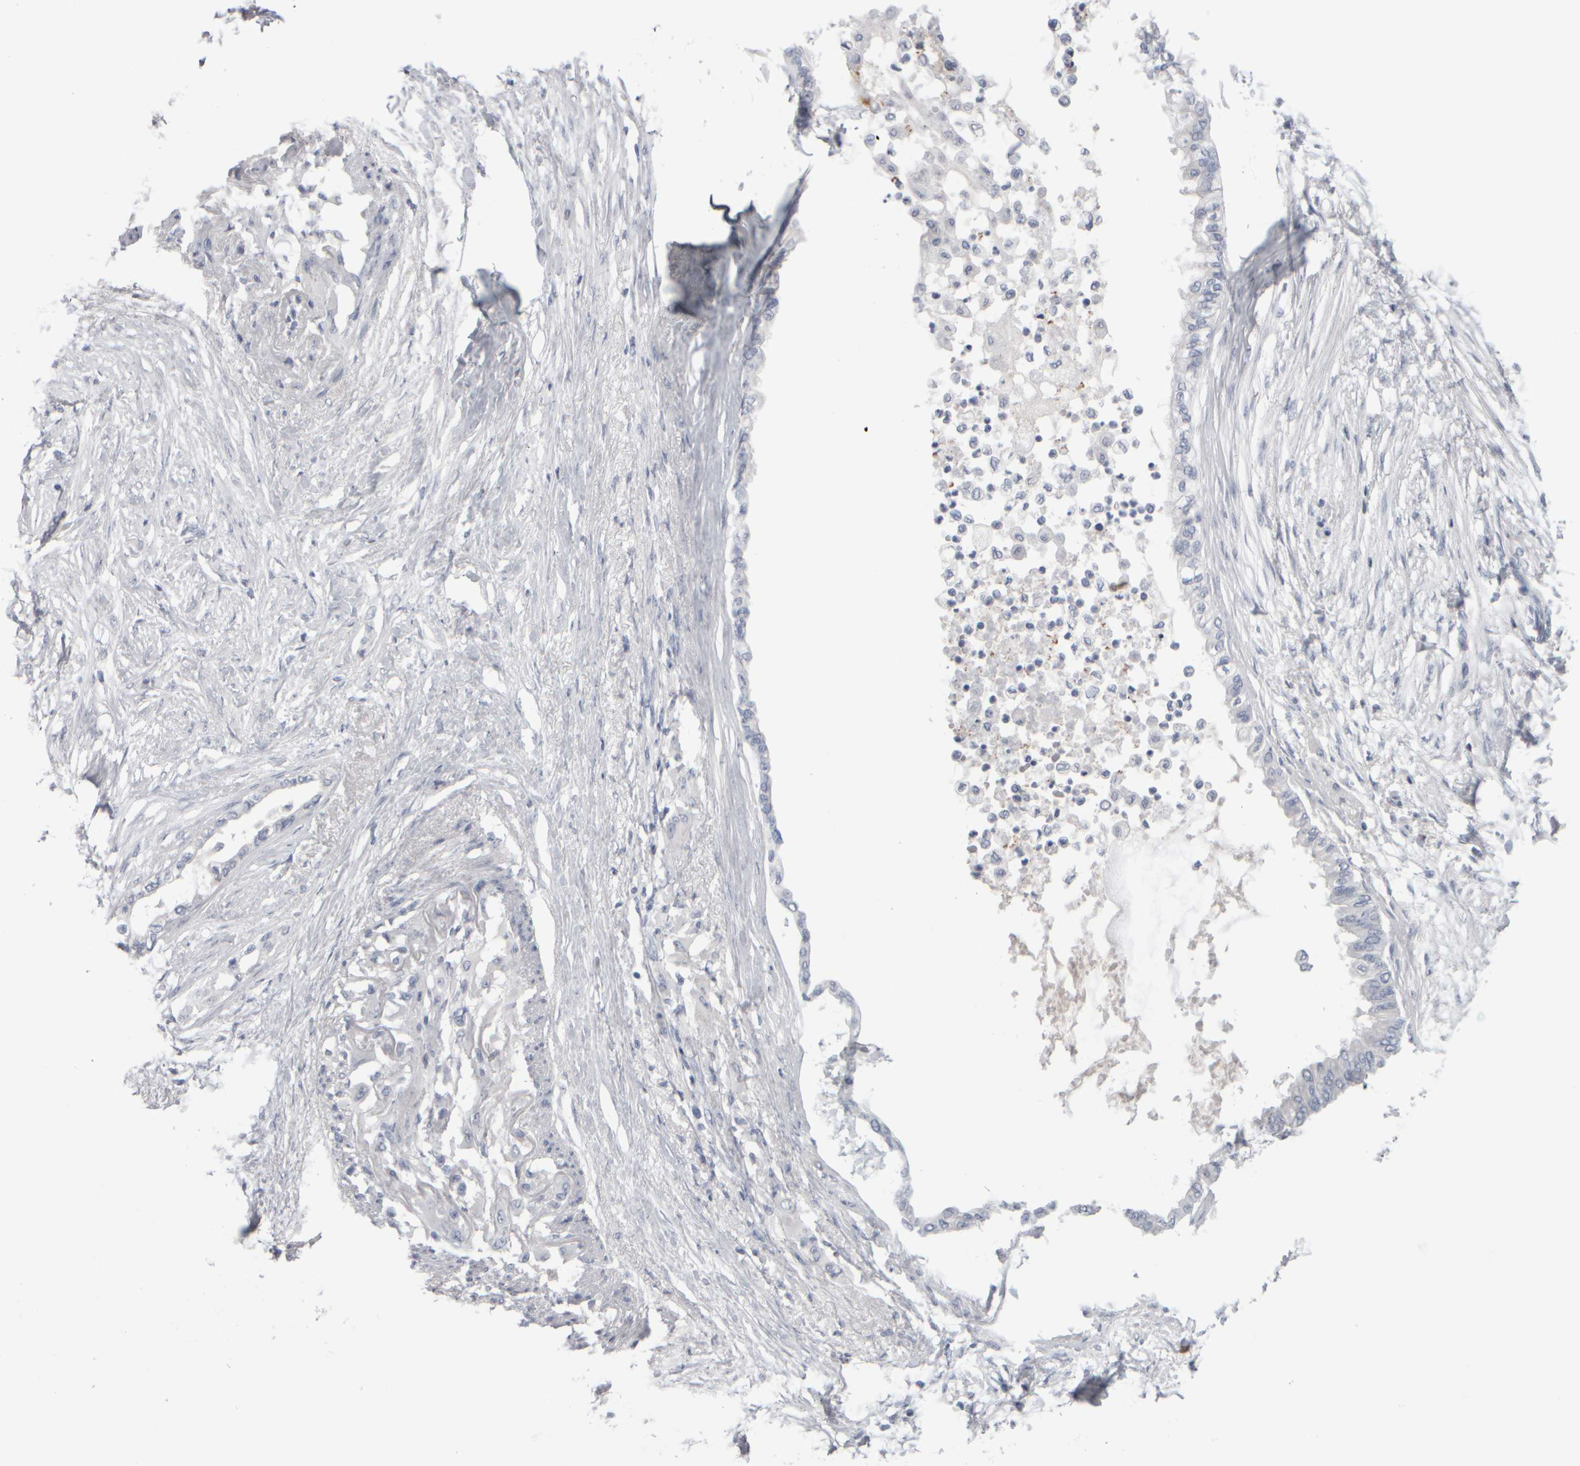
{"staining": {"intensity": "negative", "quantity": "none", "location": "none"}, "tissue": "pancreatic cancer", "cell_type": "Tumor cells", "image_type": "cancer", "snomed": [{"axis": "morphology", "description": "Normal tissue, NOS"}, {"axis": "morphology", "description": "Adenocarcinoma, NOS"}, {"axis": "topography", "description": "Pancreas"}, {"axis": "topography", "description": "Duodenum"}], "caption": "Immunohistochemistry histopathology image of neoplastic tissue: human pancreatic cancer stained with DAB displays no significant protein staining in tumor cells.", "gene": "EPHX2", "patient": {"sex": "female", "age": 60}}